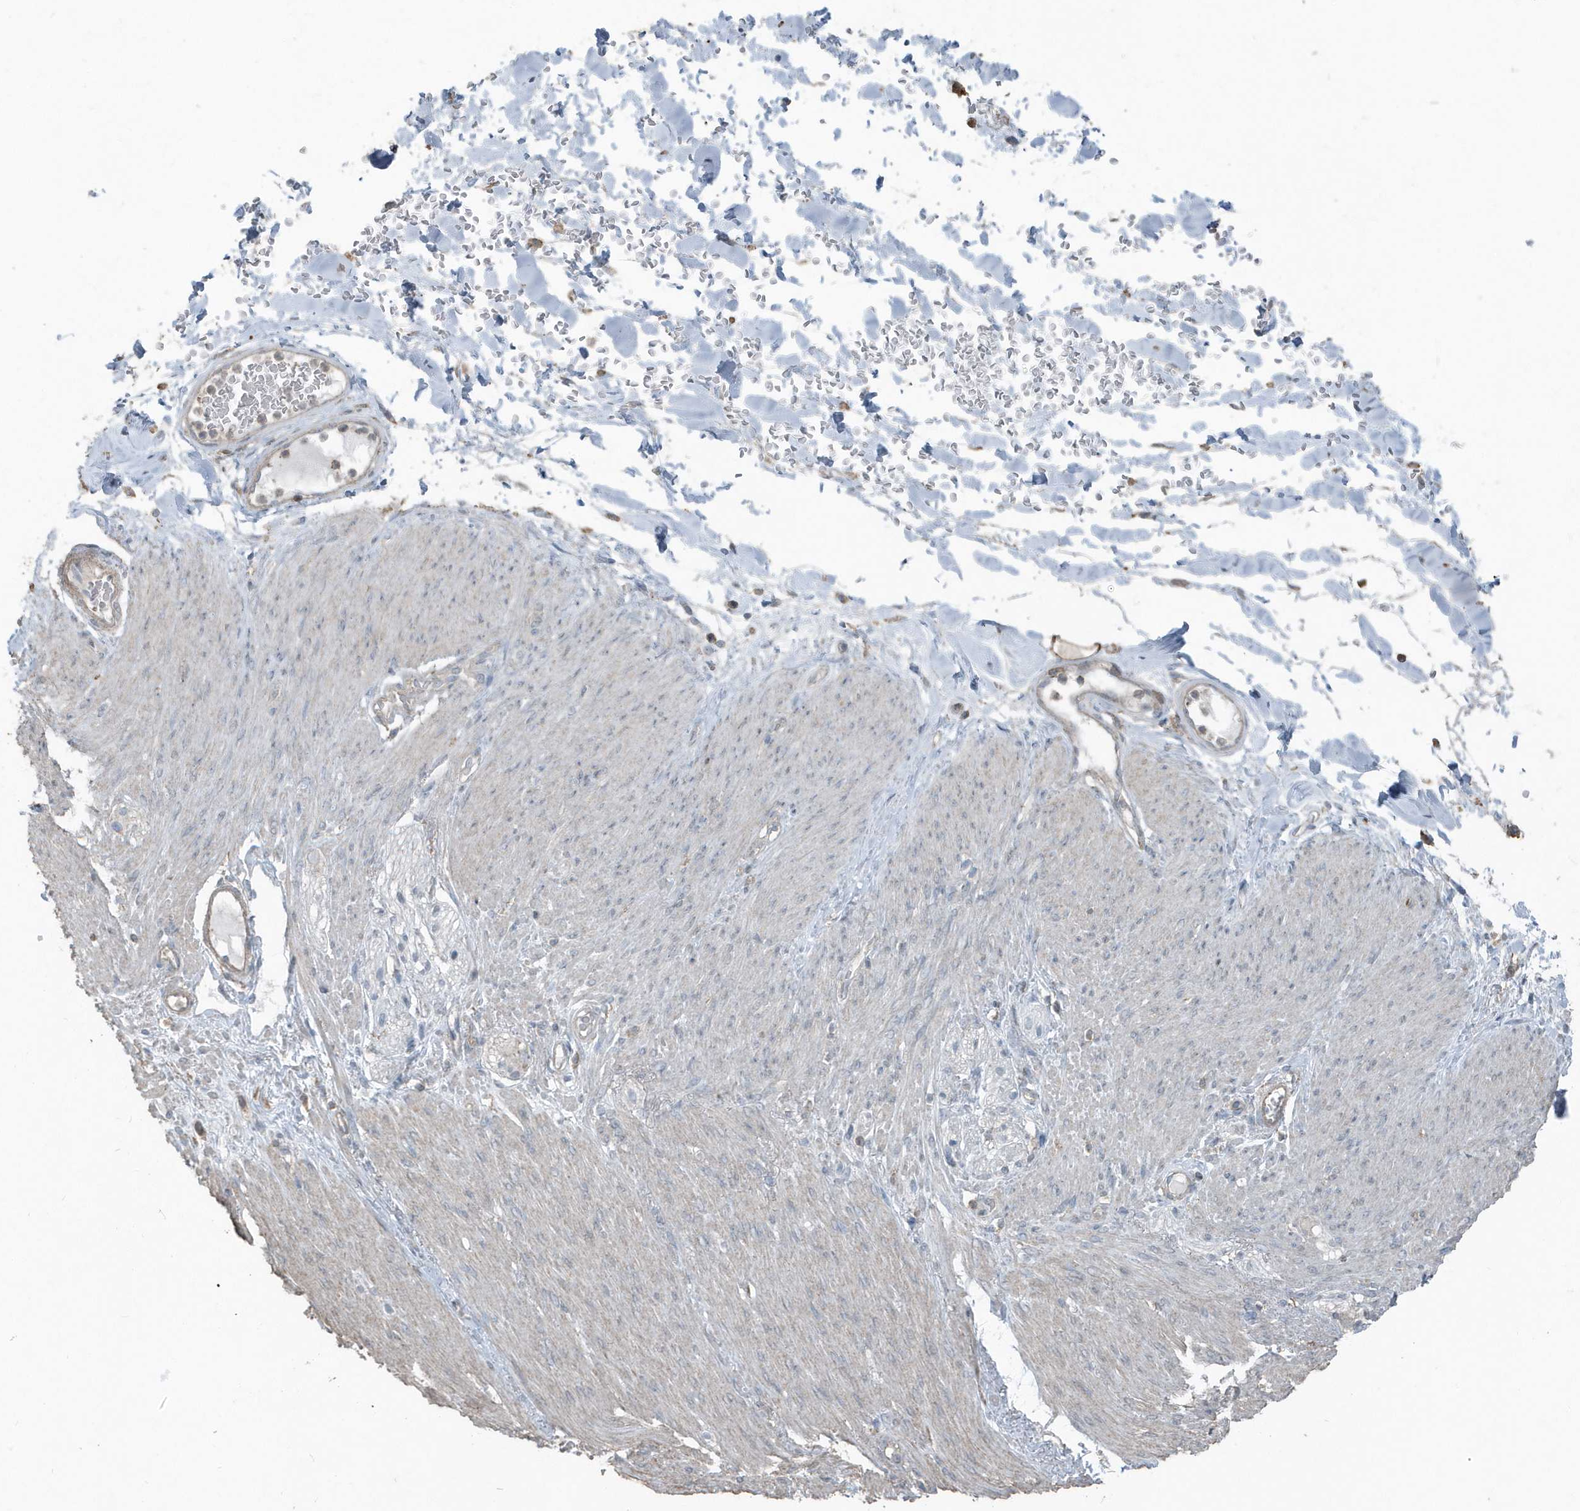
{"staining": {"intensity": "negative", "quantity": "none", "location": "none"}, "tissue": "adipose tissue", "cell_type": "Adipocytes", "image_type": "normal", "snomed": [{"axis": "morphology", "description": "Normal tissue, NOS"}, {"axis": "topography", "description": "Colon"}, {"axis": "topography", "description": "Peripheral nerve tissue"}], "caption": "Immunohistochemistry (IHC) of unremarkable human adipose tissue shows no expression in adipocytes.", "gene": "ACTC1", "patient": {"sex": "female", "age": 61}}